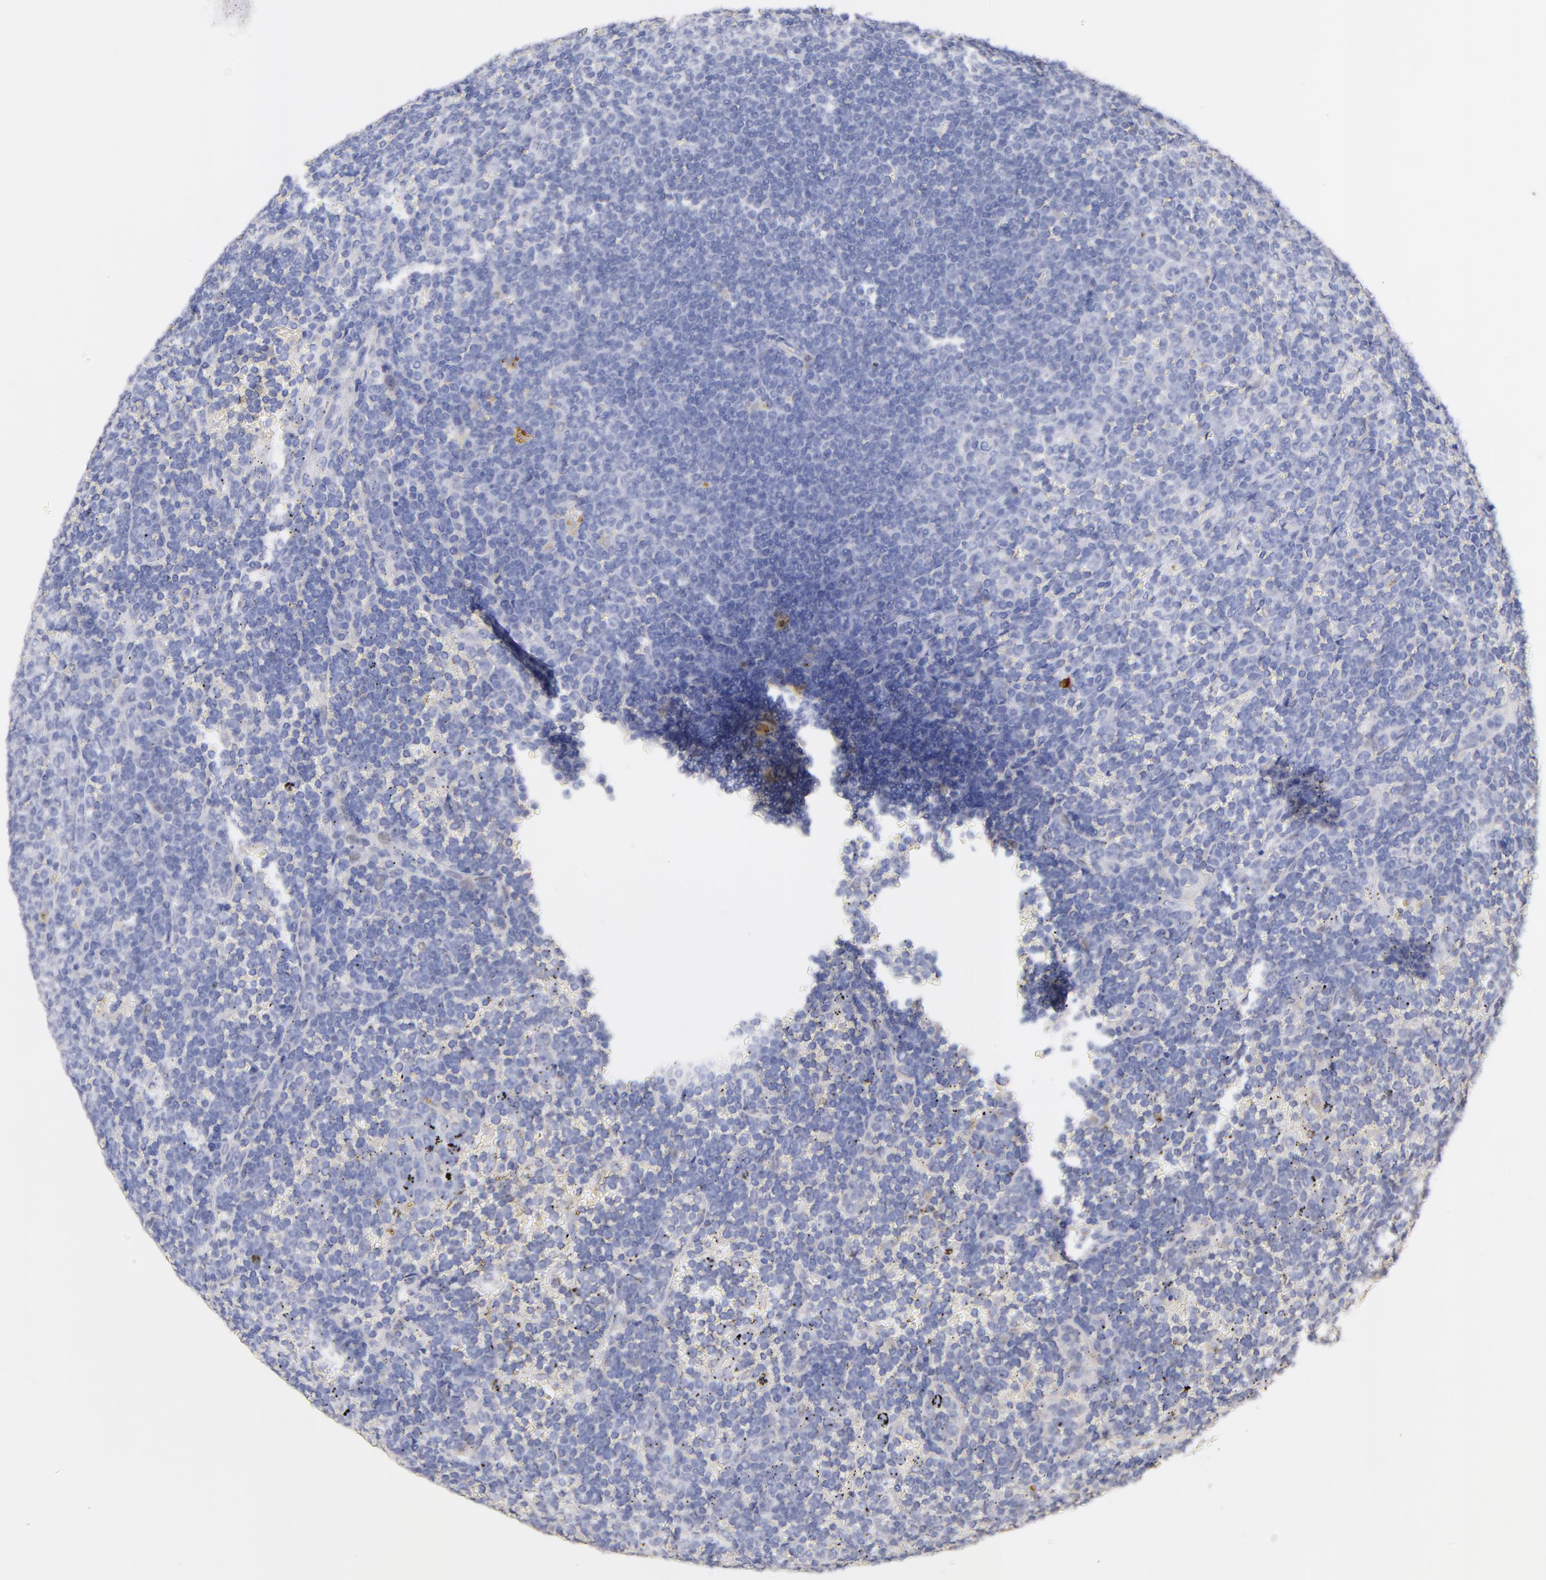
{"staining": {"intensity": "negative", "quantity": "none", "location": "none"}, "tissue": "lymphoma", "cell_type": "Tumor cells", "image_type": "cancer", "snomed": [{"axis": "morphology", "description": "Malignant lymphoma, non-Hodgkin's type, Low grade"}, {"axis": "topography", "description": "Spleen"}], "caption": "There is no significant positivity in tumor cells of malignant lymphoma, non-Hodgkin's type (low-grade).", "gene": "CFAP57", "patient": {"sex": "male", "age": 80}}